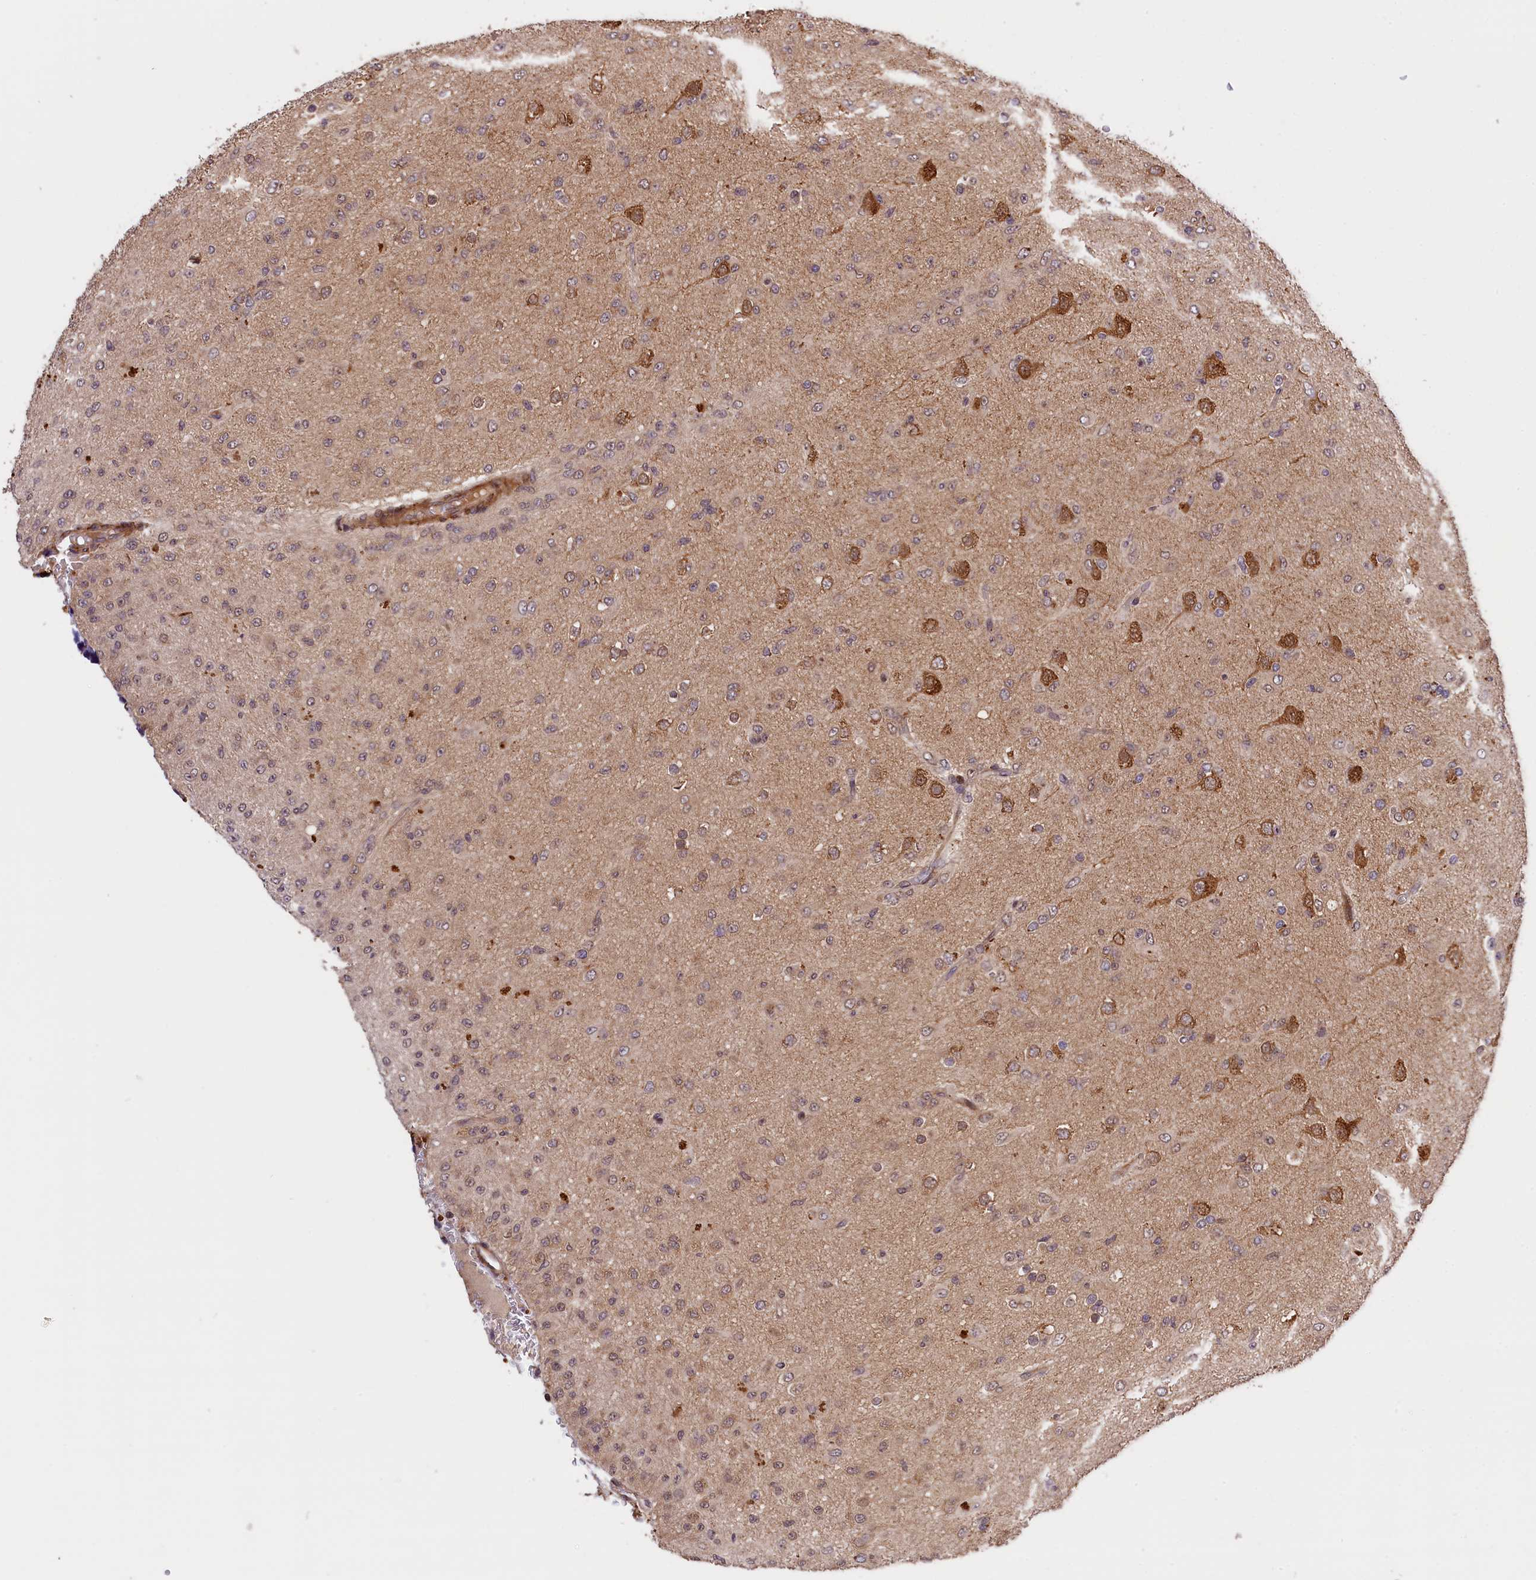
{"staining": {"intensity": "weak", "quantity": ">75%", "location": "cytoplasmic/membranous"}, "tissue": "glioma", "cell_type": "Tumor cells", "image_type": "cancer", "snomed": [{"axis": "morphology", "description": "Glioma, malignant, Low grade"}, {"axis": "topography", "description": "Brain"}], "caption": "A photomicrograph showing weak cytoplasmic/membranous expression in about >75% of tumor cells in malignant glioma (low-grade), as visualized by brown immunohistochemical staining.", "gene": "DNAJB9", "patient": {"sex": "male", "age": 65}}